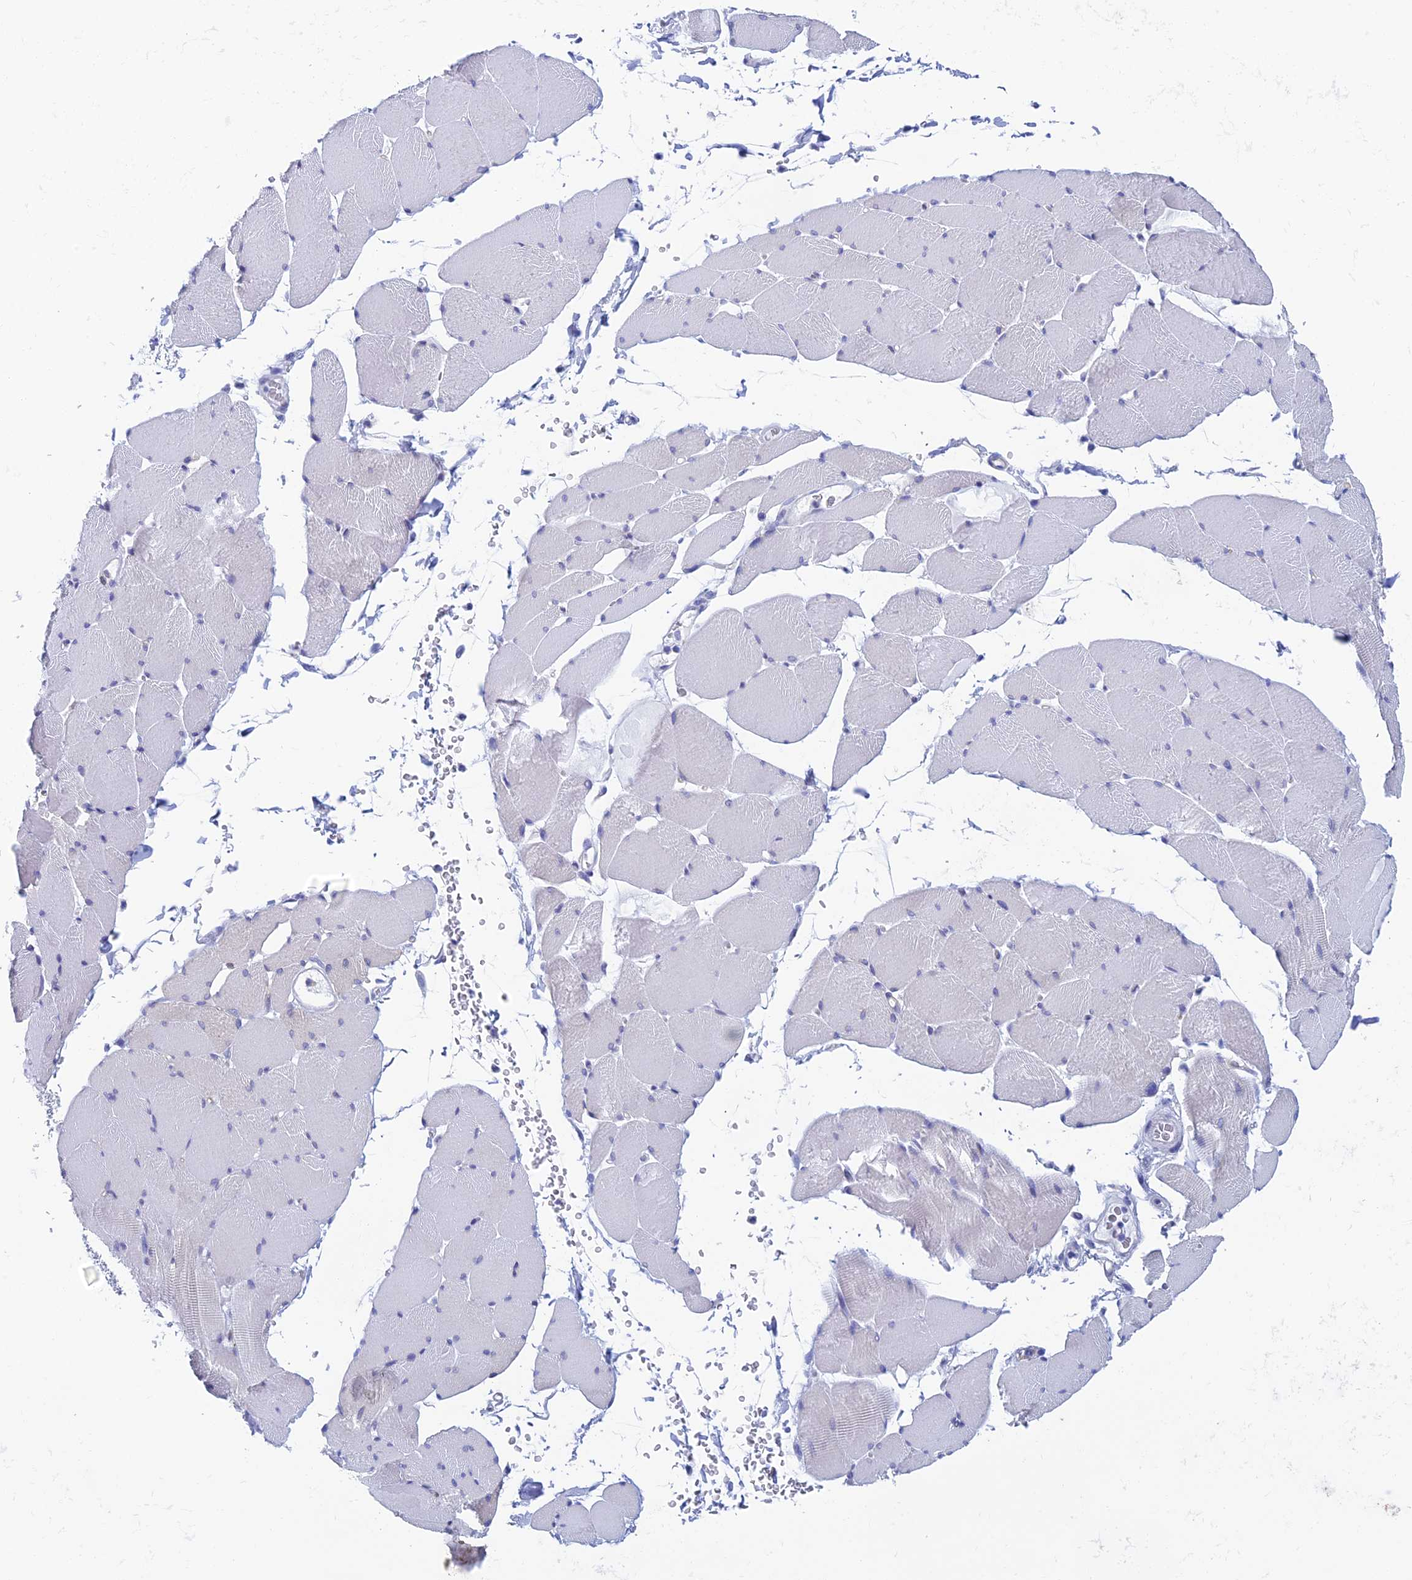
{"staining": {"intensity": "negative", "quantity": "none", "location": "none"}, "tissue": "skeletal muscle", "cell_type": "Myocytes", "image_type": "normal", "snomed": [{"axis": "morphology", "description": "Normal tissue, NOS"}, {"axis": "topography", "description": "Skeletal muscle"}, {"axis": "topography", "description": "Head-Neck"}], "caption": "Benign skeletal muscle was stained to show a protein in brown. There is no significant staining in myocytes. (DAB (3,3'-diaminobenzidine) immunohistochemistry with hematoxylin counter stain).", "gene": "KCNK17", "patient": {"sex": "male", "age": 66}}